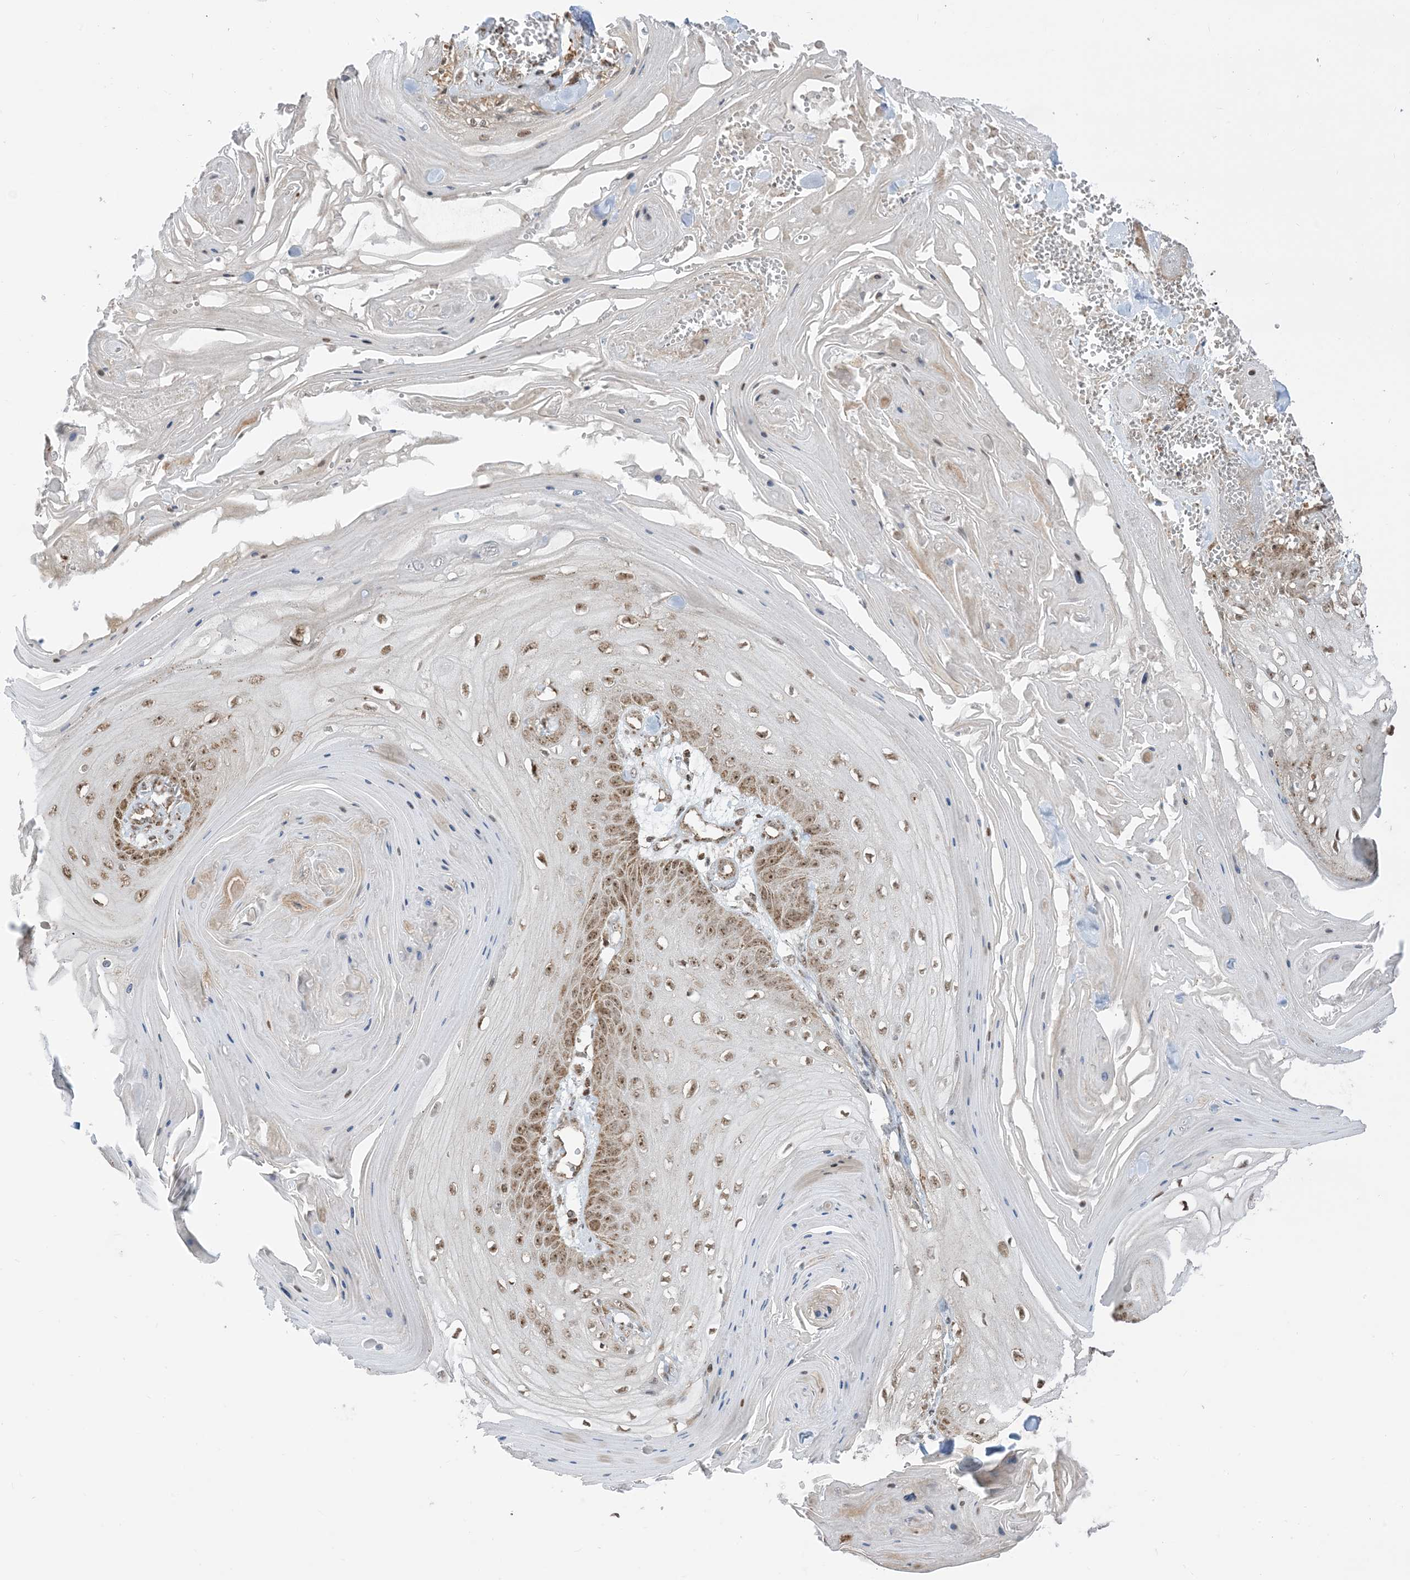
{"staining": {"intensity": "moderate", "quantity": ">75%", "location": "cytoplasmic/membranous,nuclear"}, "tissue": "skin cancer", "cell_type": "Tumor cells", "image_type": "cancer", "snomed": [{"axis": "morphology", "description": "Squamous cell carcinoma, NOS"}, {"axis": "topography", "description": "Skin"}], "caption": "Squamous cell carcinoma (skin) tissue exhibits moderate cytoplasmic/membranous and nuclear positivity in about >75% of tumor cells, visualized by immunohistochemistry.", "gene": "MAPKBP1", "patient": {"sex": "male", "age": 74}}